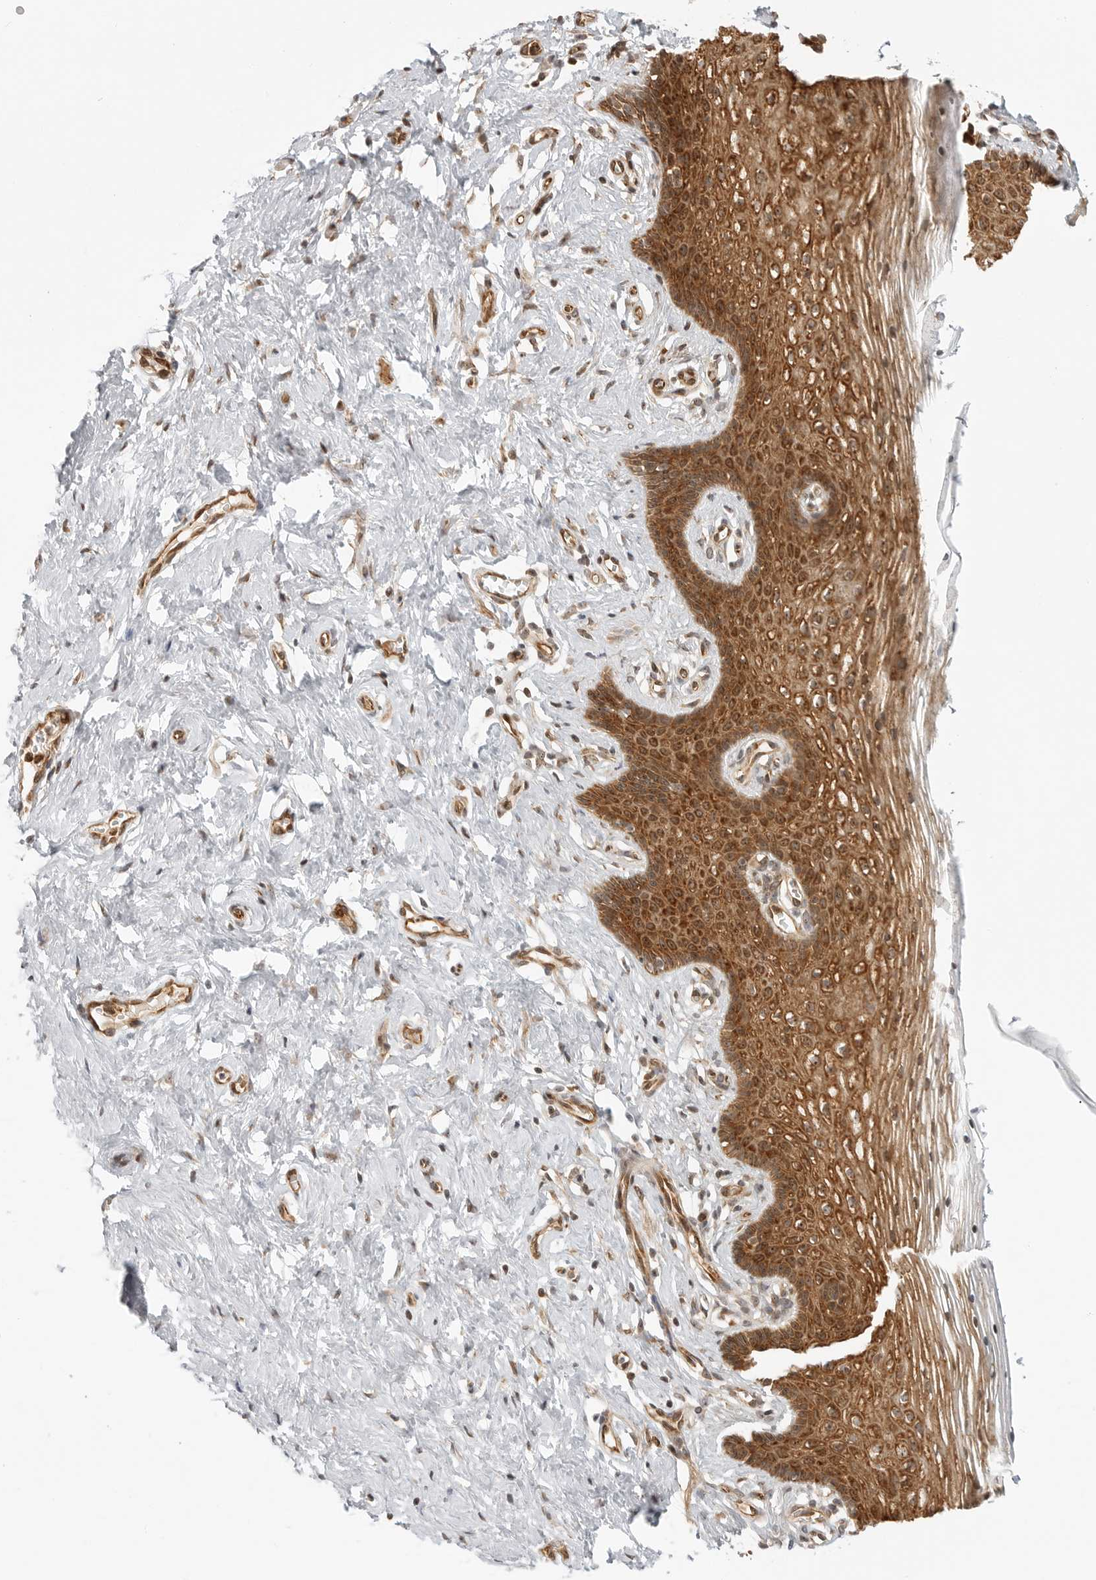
{"staining": {"intensity": "strong", "quantity": ">75%", "location": "cytoplasmic/membranous"}, "tissue": "vagina", "cell_type": "Squamous epithelial cells", "image_type": "normal", "snomed": [{"axis": "morphology", "description": "Normal tissue, NOS"}, {"axis": "topography", "description": "Vagina"}], "caption": "Human vagina stained with a brown dye reveals strong cytoplasmic/membranous positive expression in approximately >75% of squamous epithelial cells.", "gene": "DSCC1", "patient": {"sex": "female", "age": 32}}